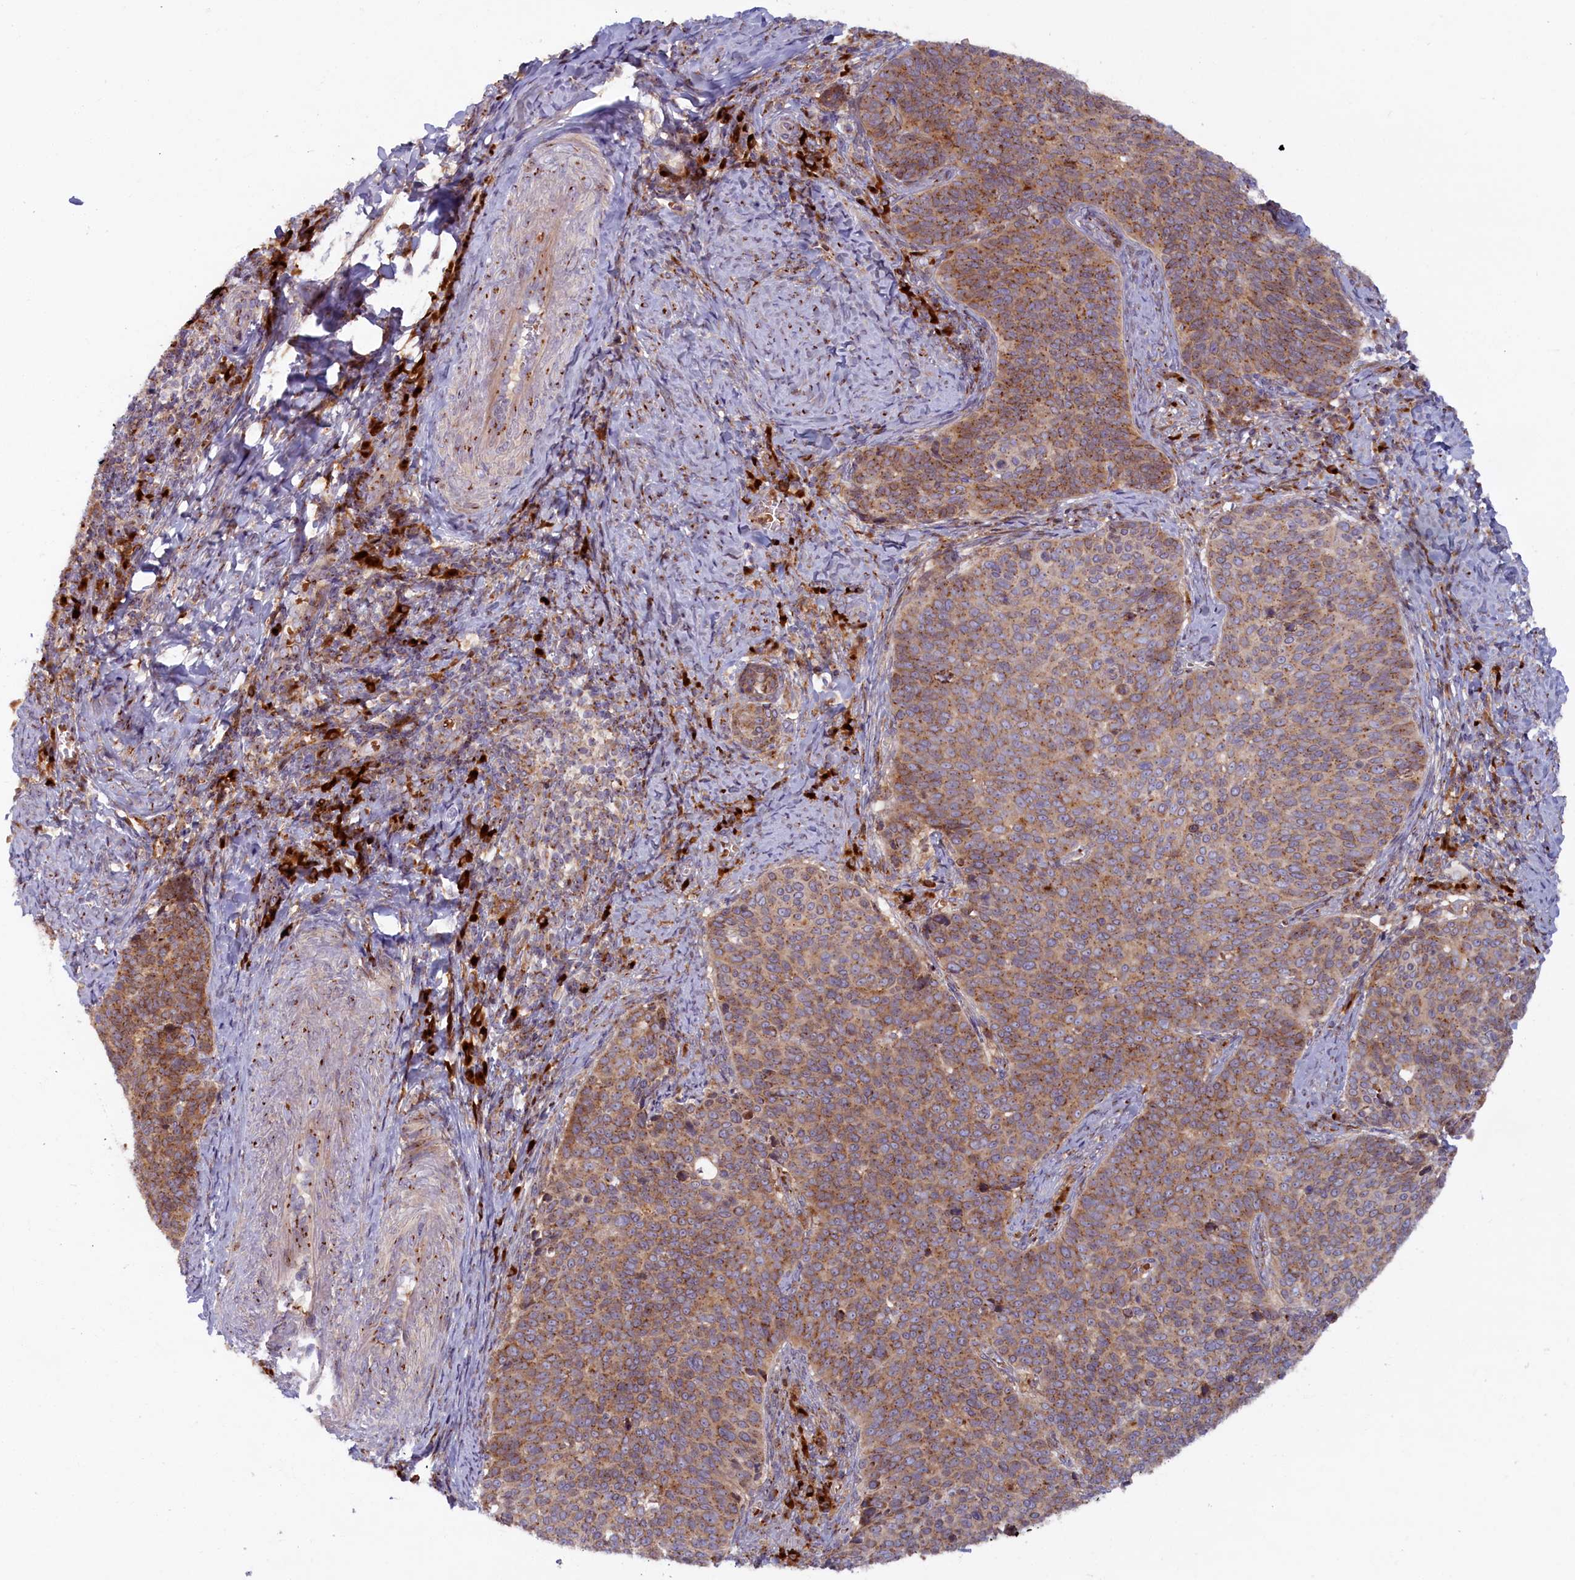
{"staining": {"intensity": "moderate", "quantity": ">75%", "location": "cytoplasmic/membranous"}, "tissue": "cervical cancer", "cell_type": "Tumor cells", "image_type": "cancer", "snomed": [{"axis": "morphology", "description": "Normal tissue, NOS"}, {"axis": "morphology", "description": "Squamous cell carcinoma, NOS"}, {"axis": "topography", "description": "Cervix"}], "caption": "High-power microscopy captured an immunohistochemistry (IHC) photomicrograph of cervical cancer (squamous cell carcinoma), revealing moderate cytoplasmic/membranous positivity in approximately >75% of tumor cells.", "gene": "BLVRB", "patient": {"sex": "female", "age": 39}}